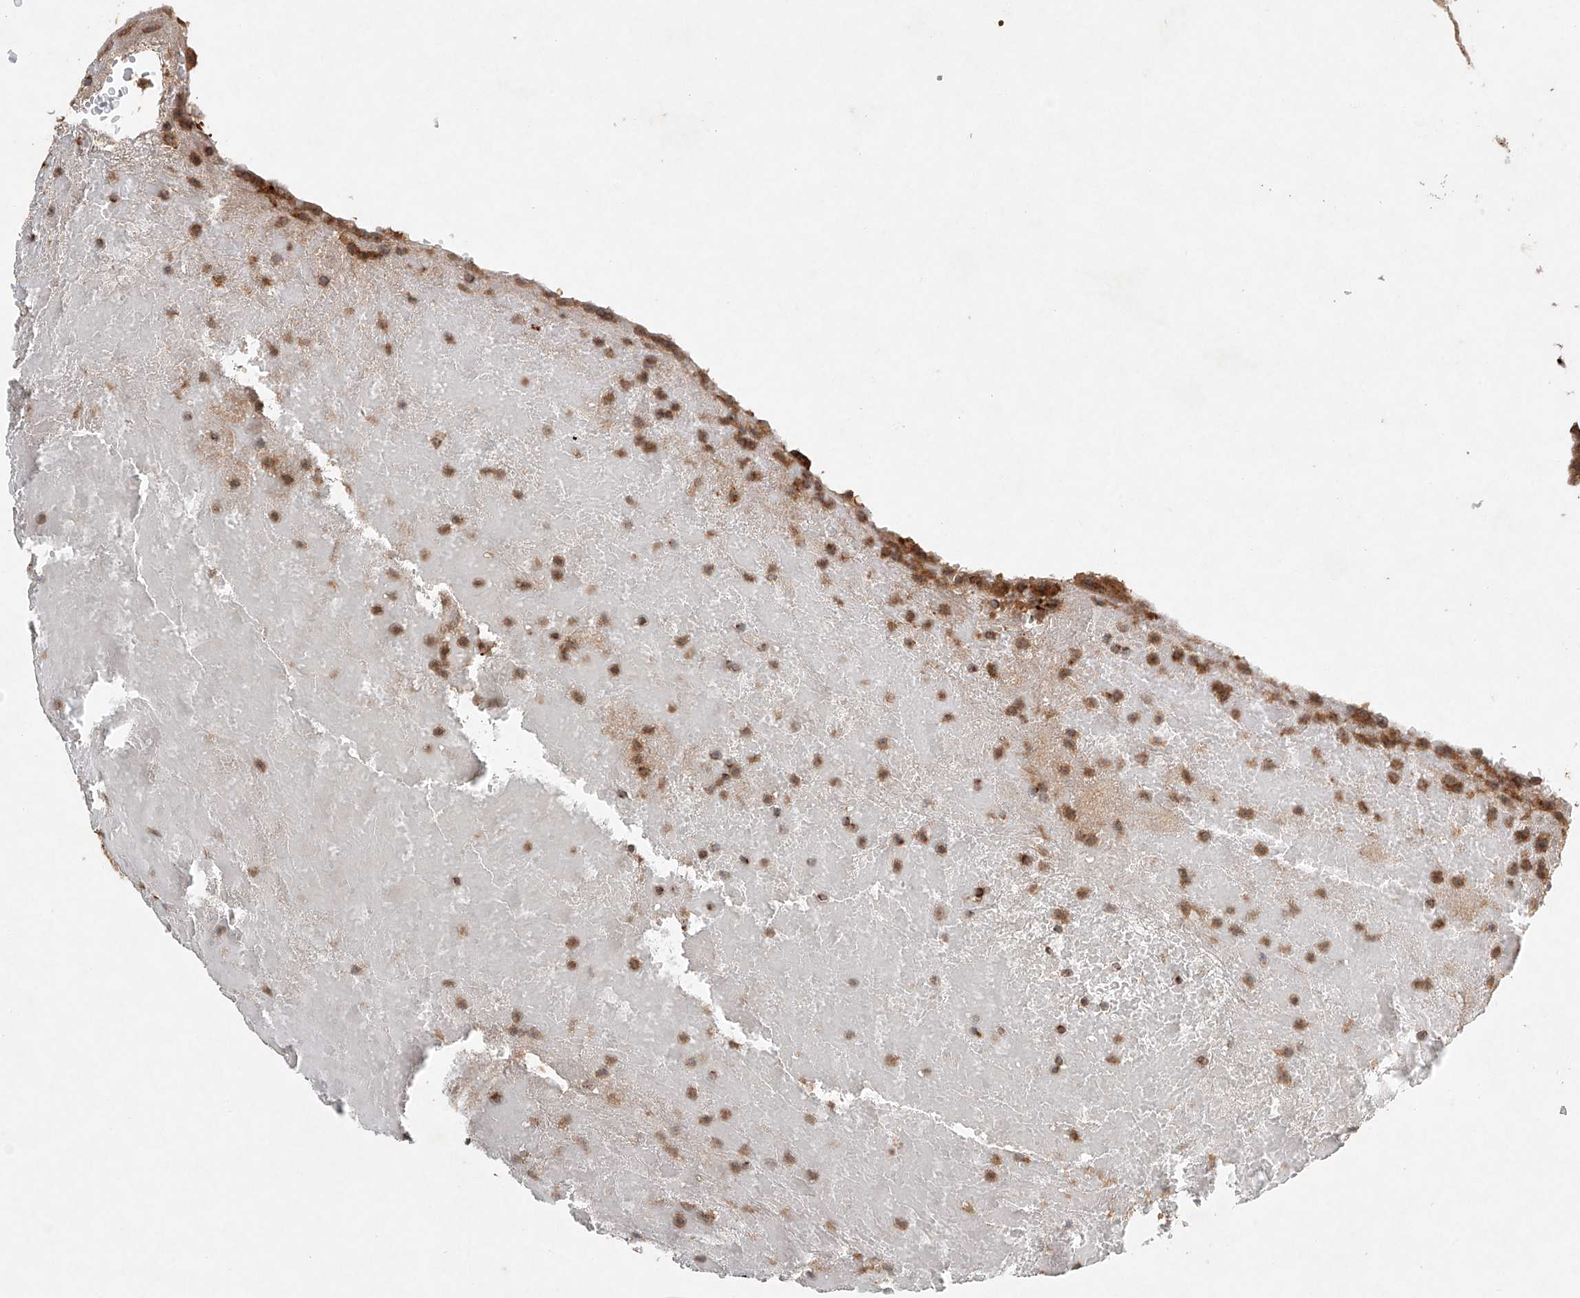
{"staining": {"intensity": "moderate", "quantity": ">75%", "location": "cytoplasmic/membranous"}, "tissue": "thyroid cancer", "cell_type": "Tumor cells", "image_type": "cancer", "snomed": [{"axis": "morphology", "description": "Papillary adenocarcinoma, NOS"}, {"axis": "topography", "description": "Thyroid gland"}], "caption": "The photomicrograph displays immunohistochemical staining of thyroid cancer (papillary adenocarcinoma). There is moderate cytoplasmic/membranous staining is seen in approximately >75% of tumor cells.", "gene": "DCAF11", "patient": {"sex": "male", "age": 77}}